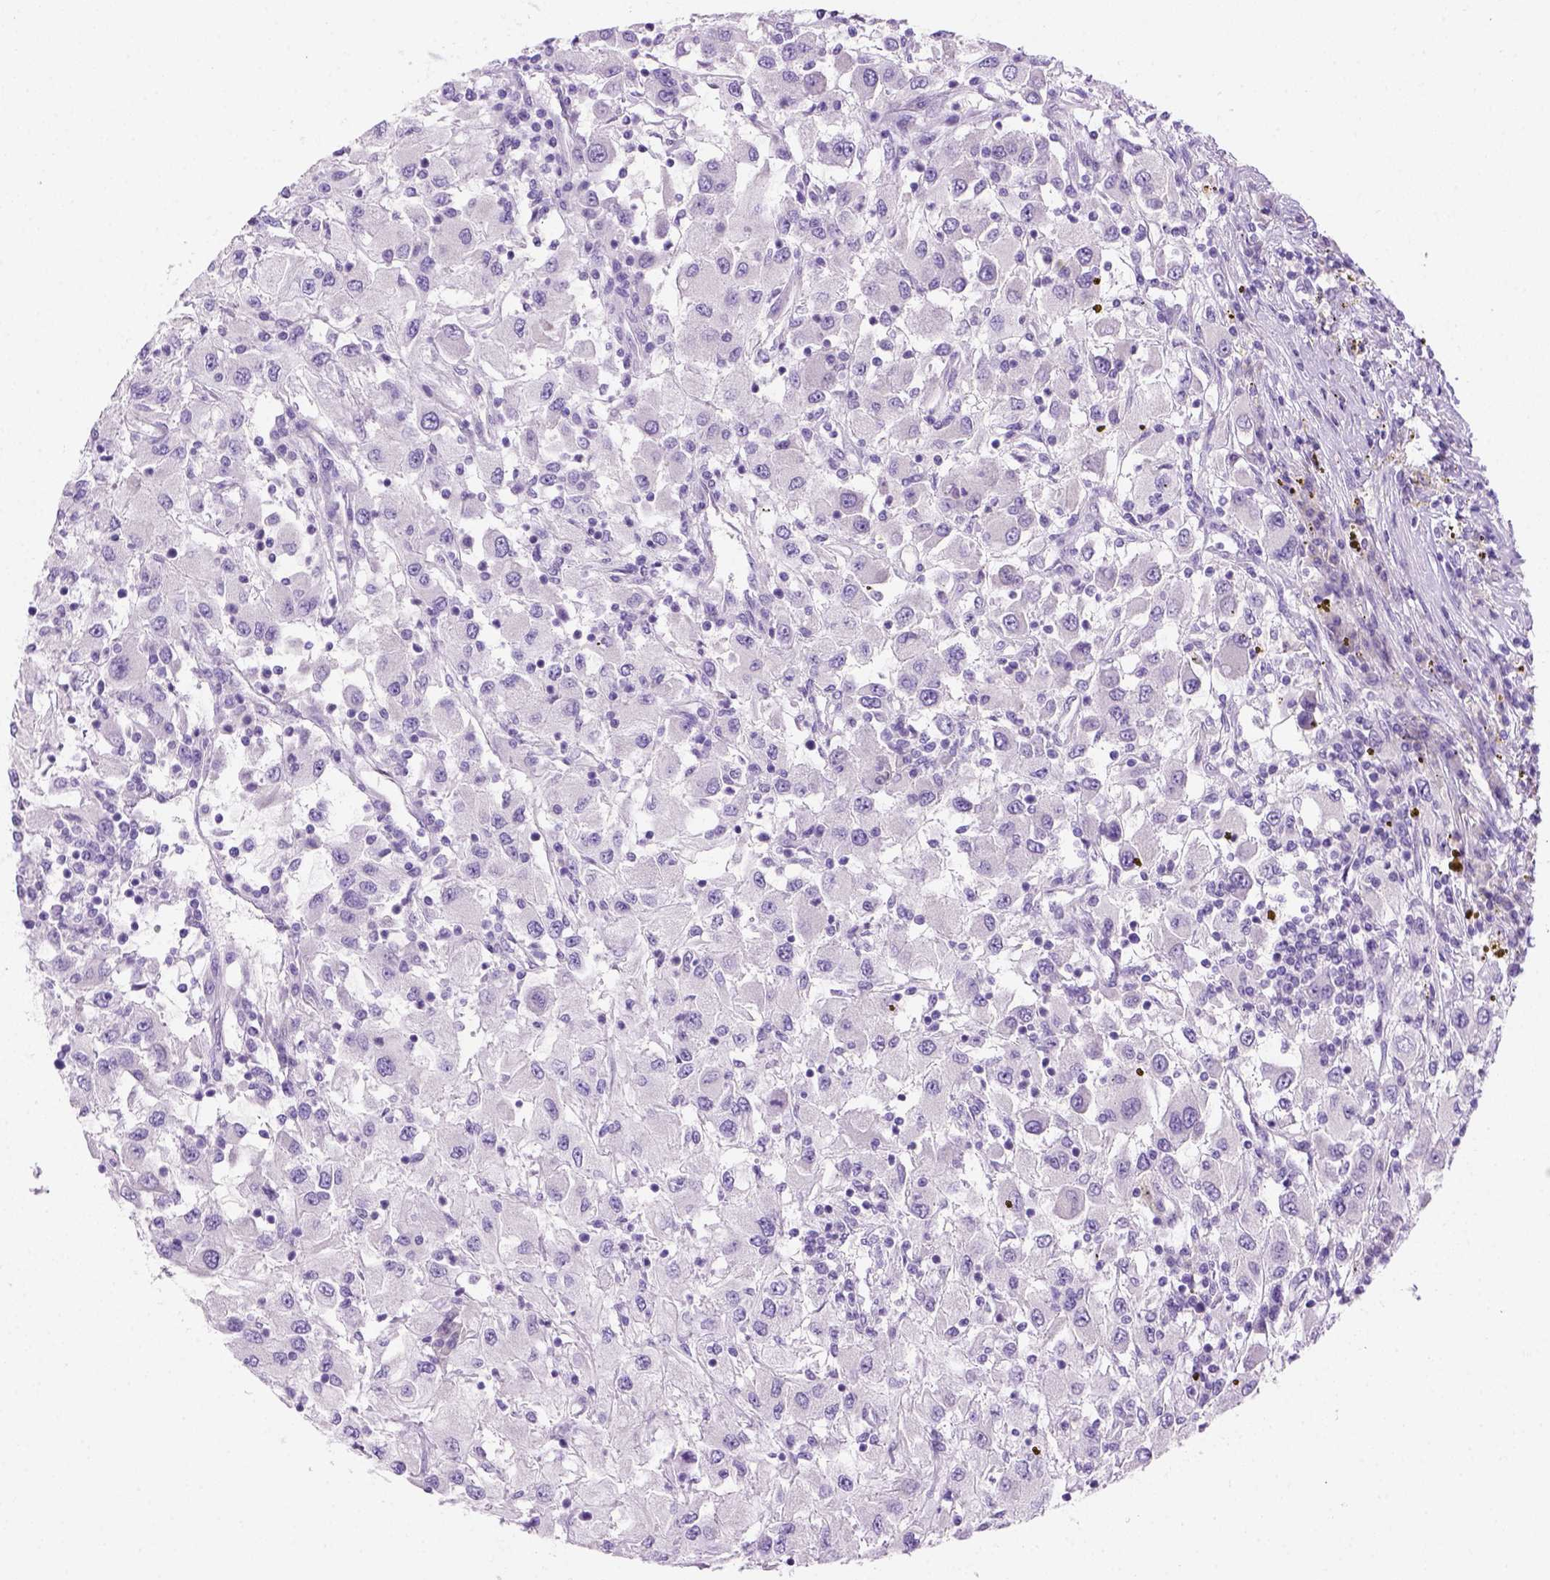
{"staining": {"intensity": "negative", "quantity": "none", "location": "none"}, "tissue": "renal cancer", "cell_type": "Tumor cells", "image_type": "cancer", "snomed": [{"axis": "morphology", "description": "Adenocarcinoma, NOS"}, {"axis": "topography", "description": "Kidney"}], "caption": "Tumor cells show no significant positivity in renal cancer.", "gene": "DNAH11", "patient": {"sex": "female", "age": 67}}